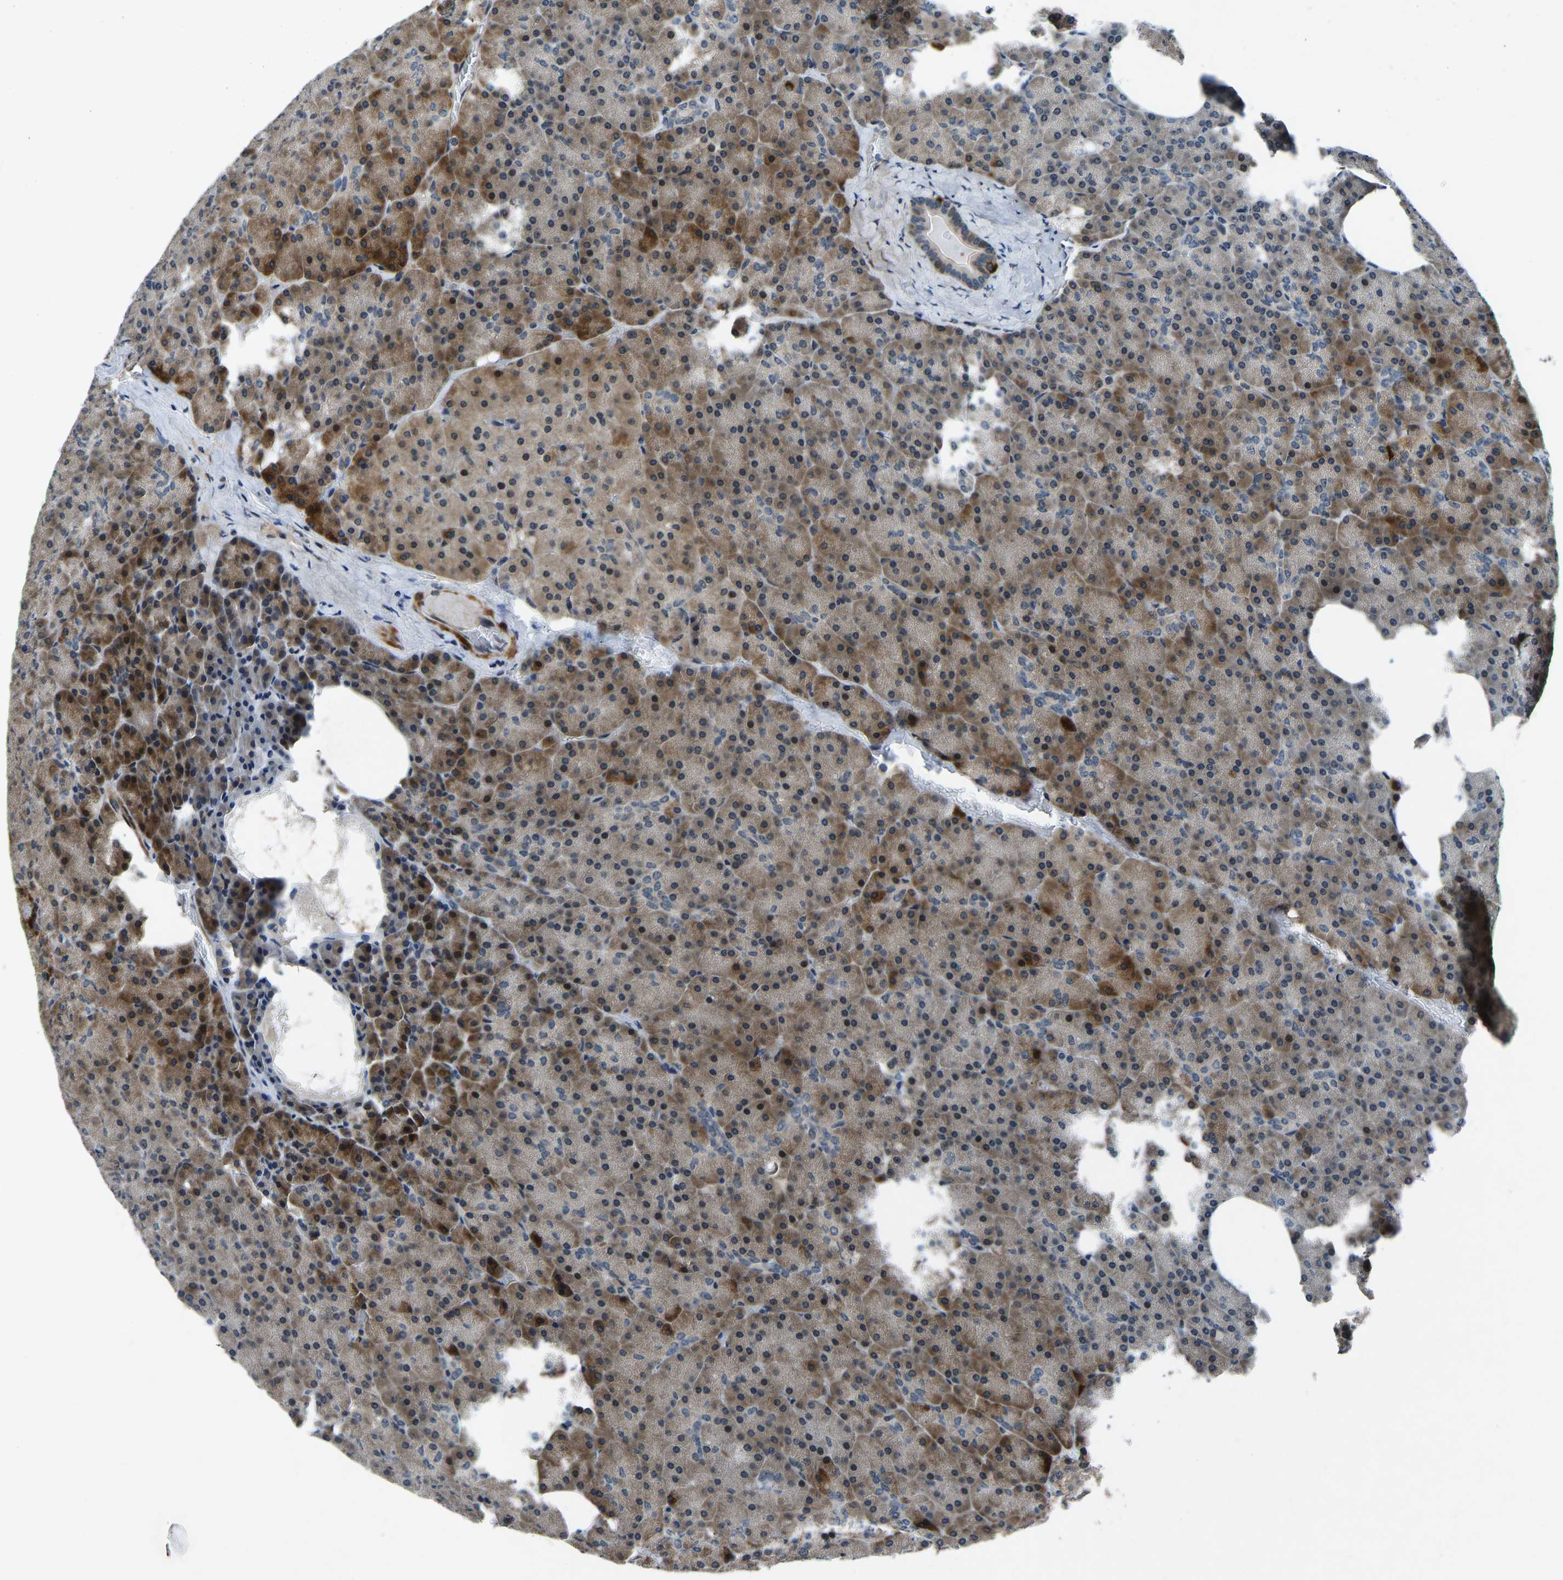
{"staining": {"intensity": "moderate", "quantity": ">75%", "location": "cytoplasmic/membranous"}, "tissue": "pancreas", "cell_type": "Exocrine glandular cells", "image_type": "normal", "snomed": [{"axis": "morphology", "description": "Normal tissue, NOS"}, {"axis": "topography", "description": "Pancreas"}], "caption": "A brown stain labels moderate cytoplasmic/membranous expression of a protein in exocrine glandular cells of unremarkable human pancreas.", "gene": "RLIM", "patient": {"sex": "female", "age": 35}}